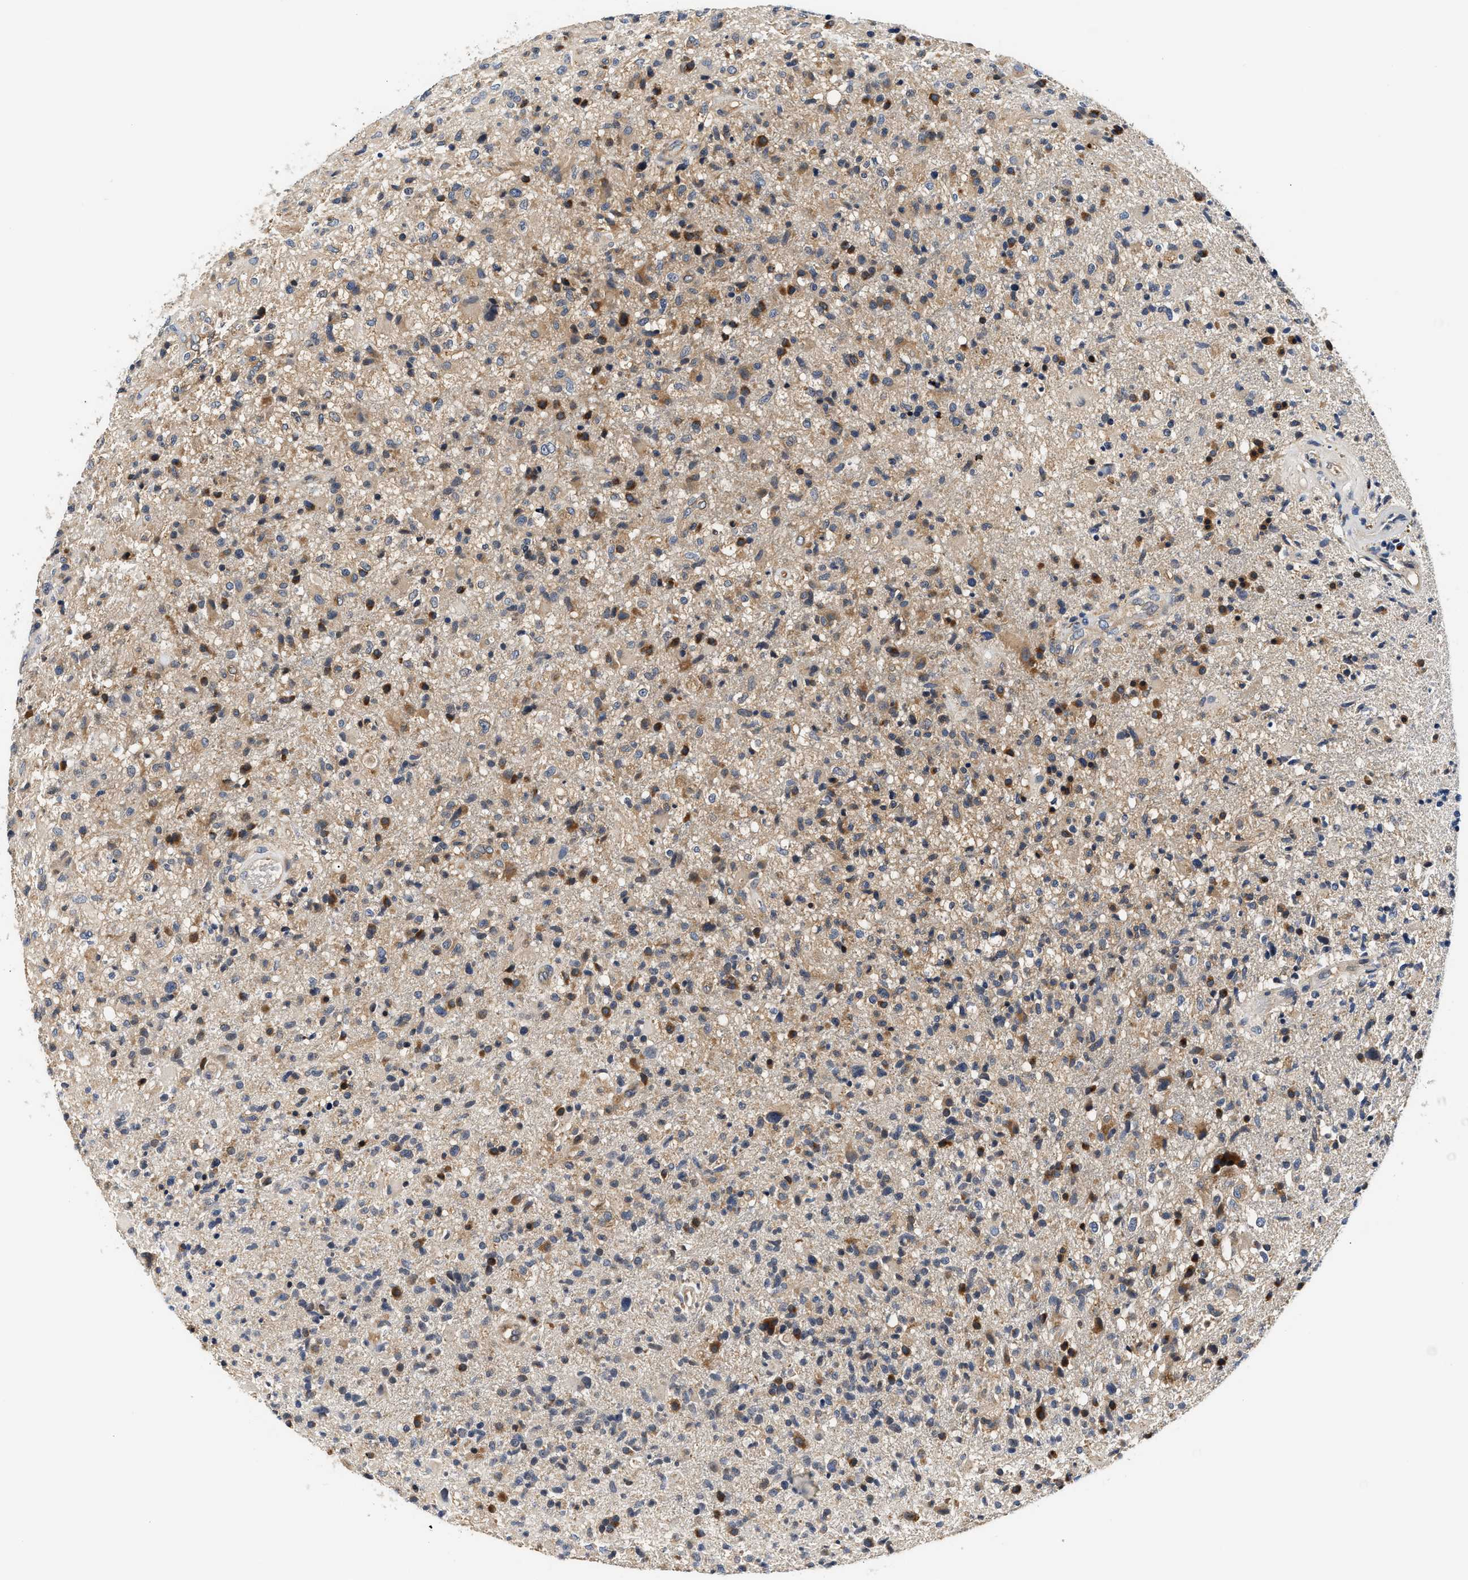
{"staining": {"intensity": "strong", "quantity": "<25%", "location": "cytoplasmic/membranous"}, "tissue": "glioma", "cell_type": "Tumor cells", "image_type": "cancer", "snomed": [{"axis": "morphology", "description": "Glioma, malignant, High grade"}, {"axis": "topography", "description": "Brain"}], "caption": "Tumor cells display strong cytoplasmic/membranous staining in about <25% of cells in glioma. (DAB (3,3'-diaminobenzidine) IHC, brown staining for protein, blue staining for nuclei).", "gene": "FAM185A", "patient": {"sex": "male", "age": 72}}